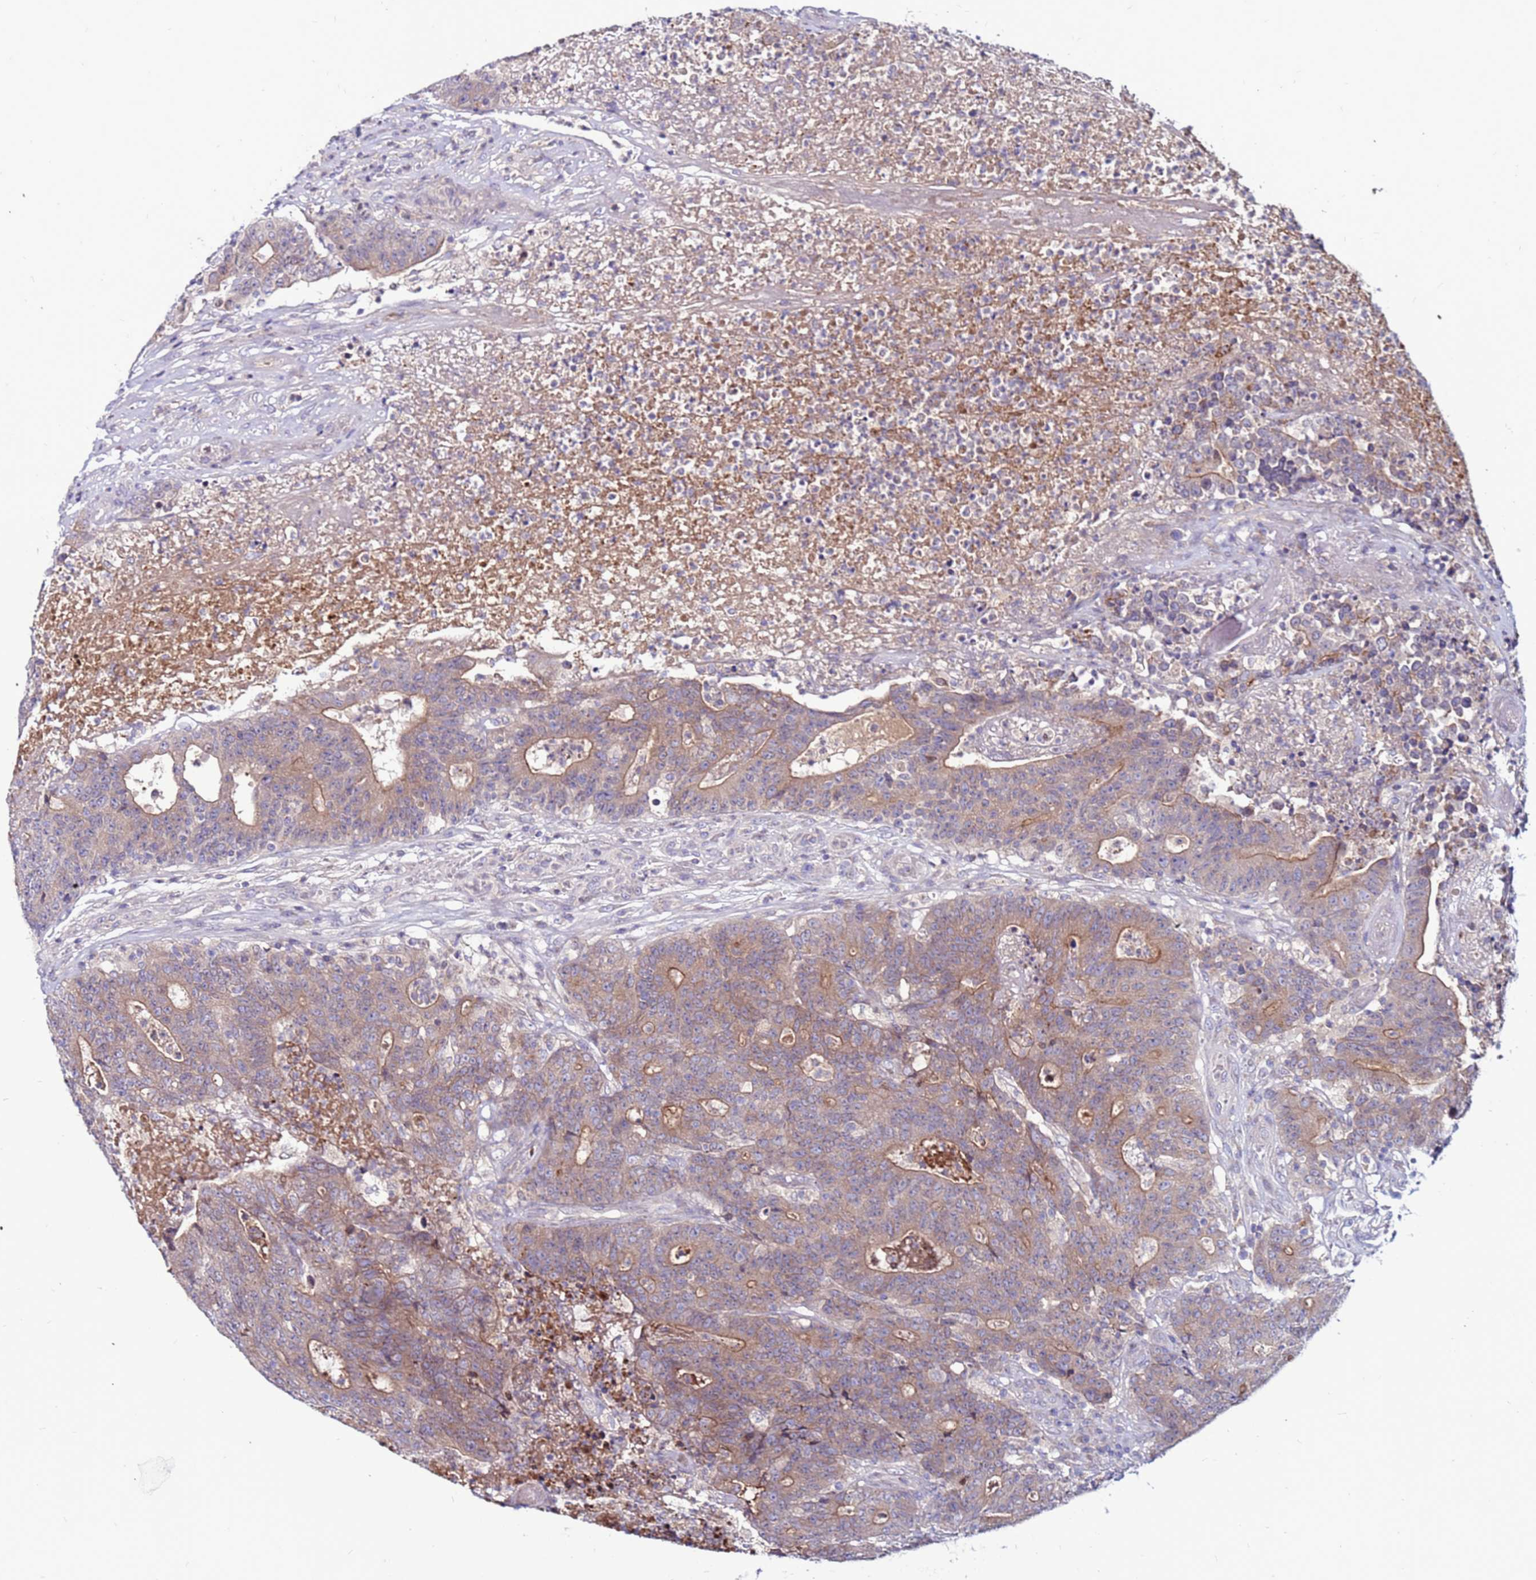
{"staining": {"intensity": "moderate", "quantity": "25%-75%", "location": "cytoplasmic/membranous"}, "tissue": "colorectal cancer", "cell_type": "Tumor cells", "image_type": "cancer", "snomed": [{"axis": "morphology", "description": "Adenocarcinoma, NOS"}, {"axis": "topography", "description": "Colon"}], "caption": "Moderate cytoplasmic/membranous expression for a protein is seen in approximately 25%-75% of tumor cells of colorectal cancer using immunohistochemistry (IHC).", "gene": "CCDC71", "patient": {"sex": "female", "age": 75}}